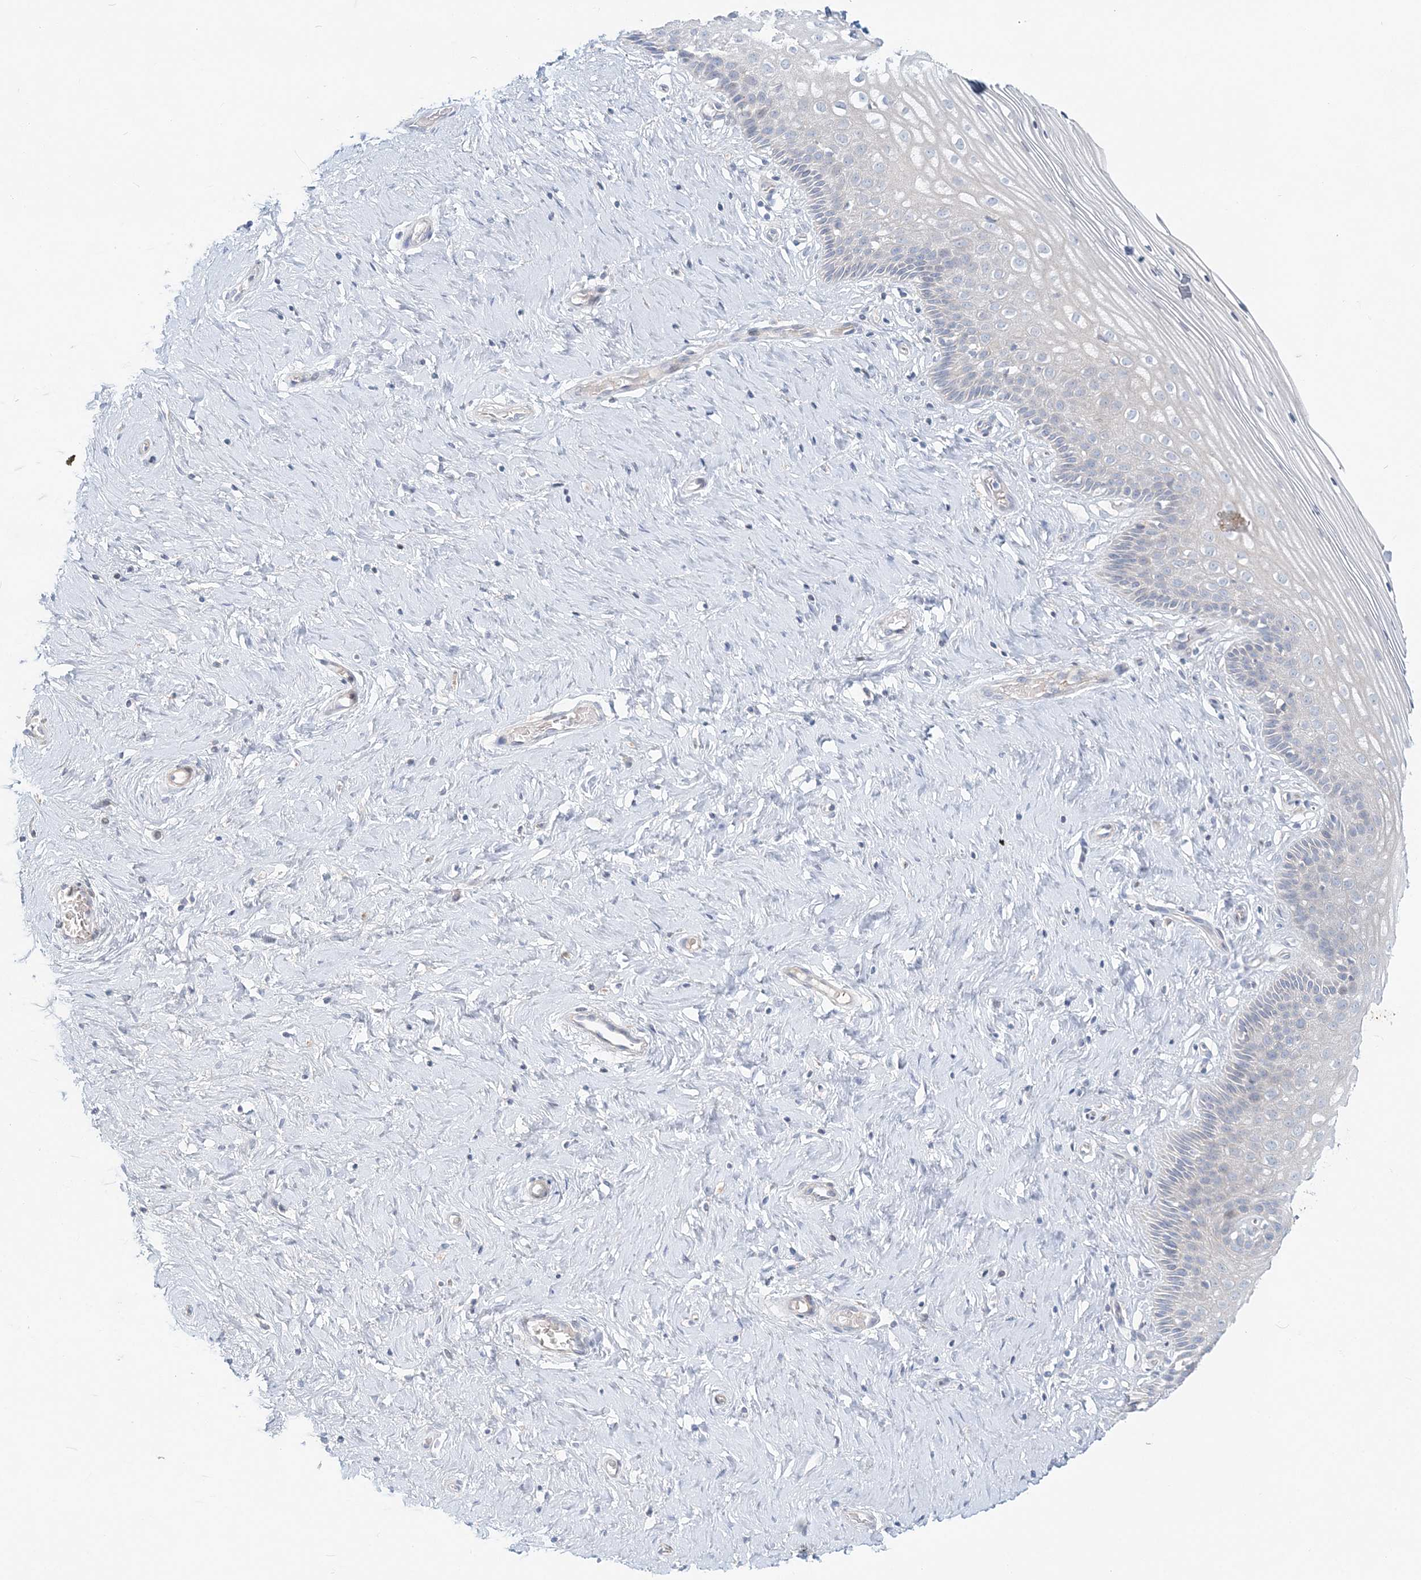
{"staining": {"intensity": "negative", "quantity": "none", "location": "none"}, "tissue": "cervix", "cell_type": "Glandular cells", "image_type": "normal", "snomed": [{"axis": "morphology", "description": "Normal tissue, NOS"}, {"axis": "topography", "description": "Cervix"}], "caption": "DAB (3,3'-diaminobenzidine) immunohistochemical staining of unremarkable cervix displays no significant positivity in glandular cells.", "gene": "DNAH5", "patient": {"sex": "female", "age": 33}}